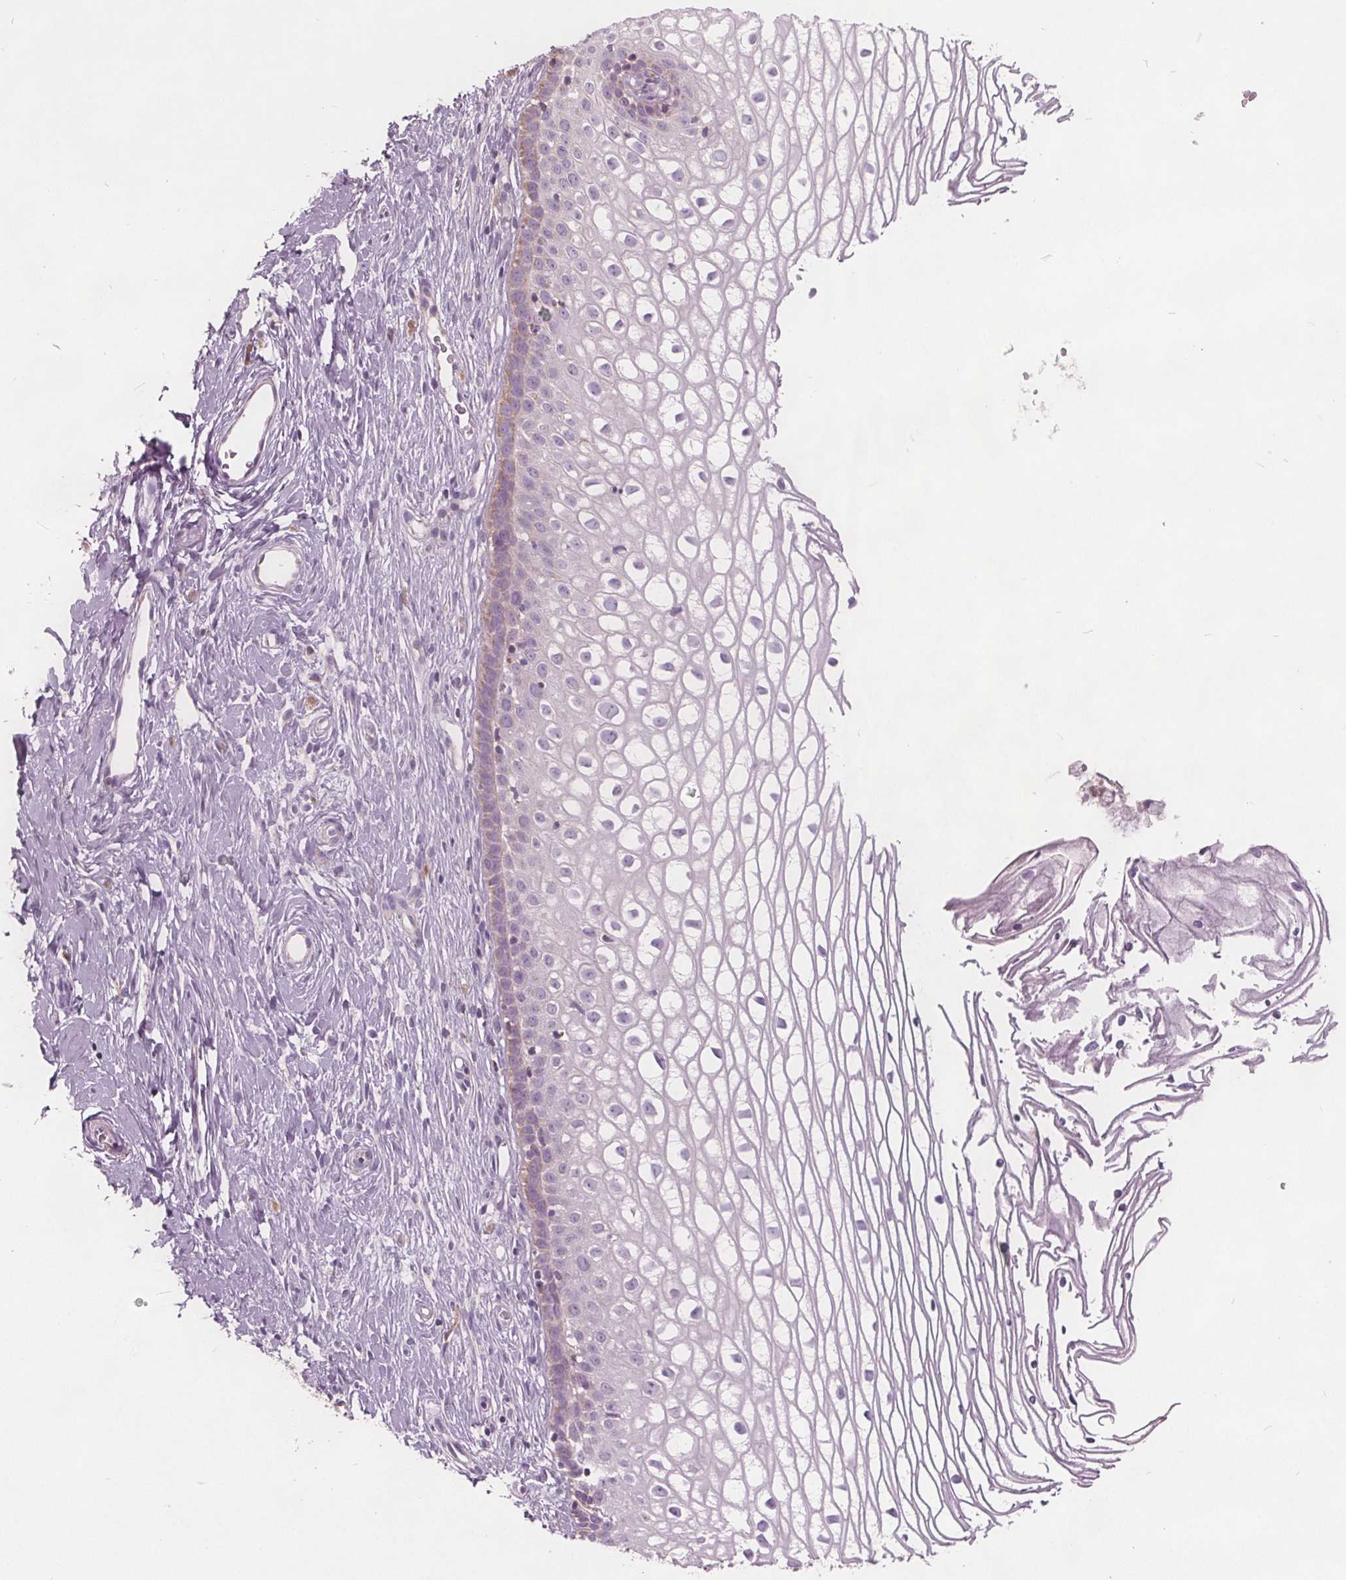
{"staining": {"intensity": "weak", "quantity": "25%-75%", "location": "cytoplasmic/membranous"}, "tissue": "cervix", "cell_type": "Glandular cells", "image_type": "normal", "snomed": [{"axis": "morphology", "description": "Normal tissue, NOS"}, {"axis": "topography", "description": "Cervix"}], "caption": "This is an image of IHC staining of normal cervix, which shows weak staining in the cytoplasmic/membranous of glandular cells.", "gene": "ECI2", "patient": {"sex": "female", "age": 40}}